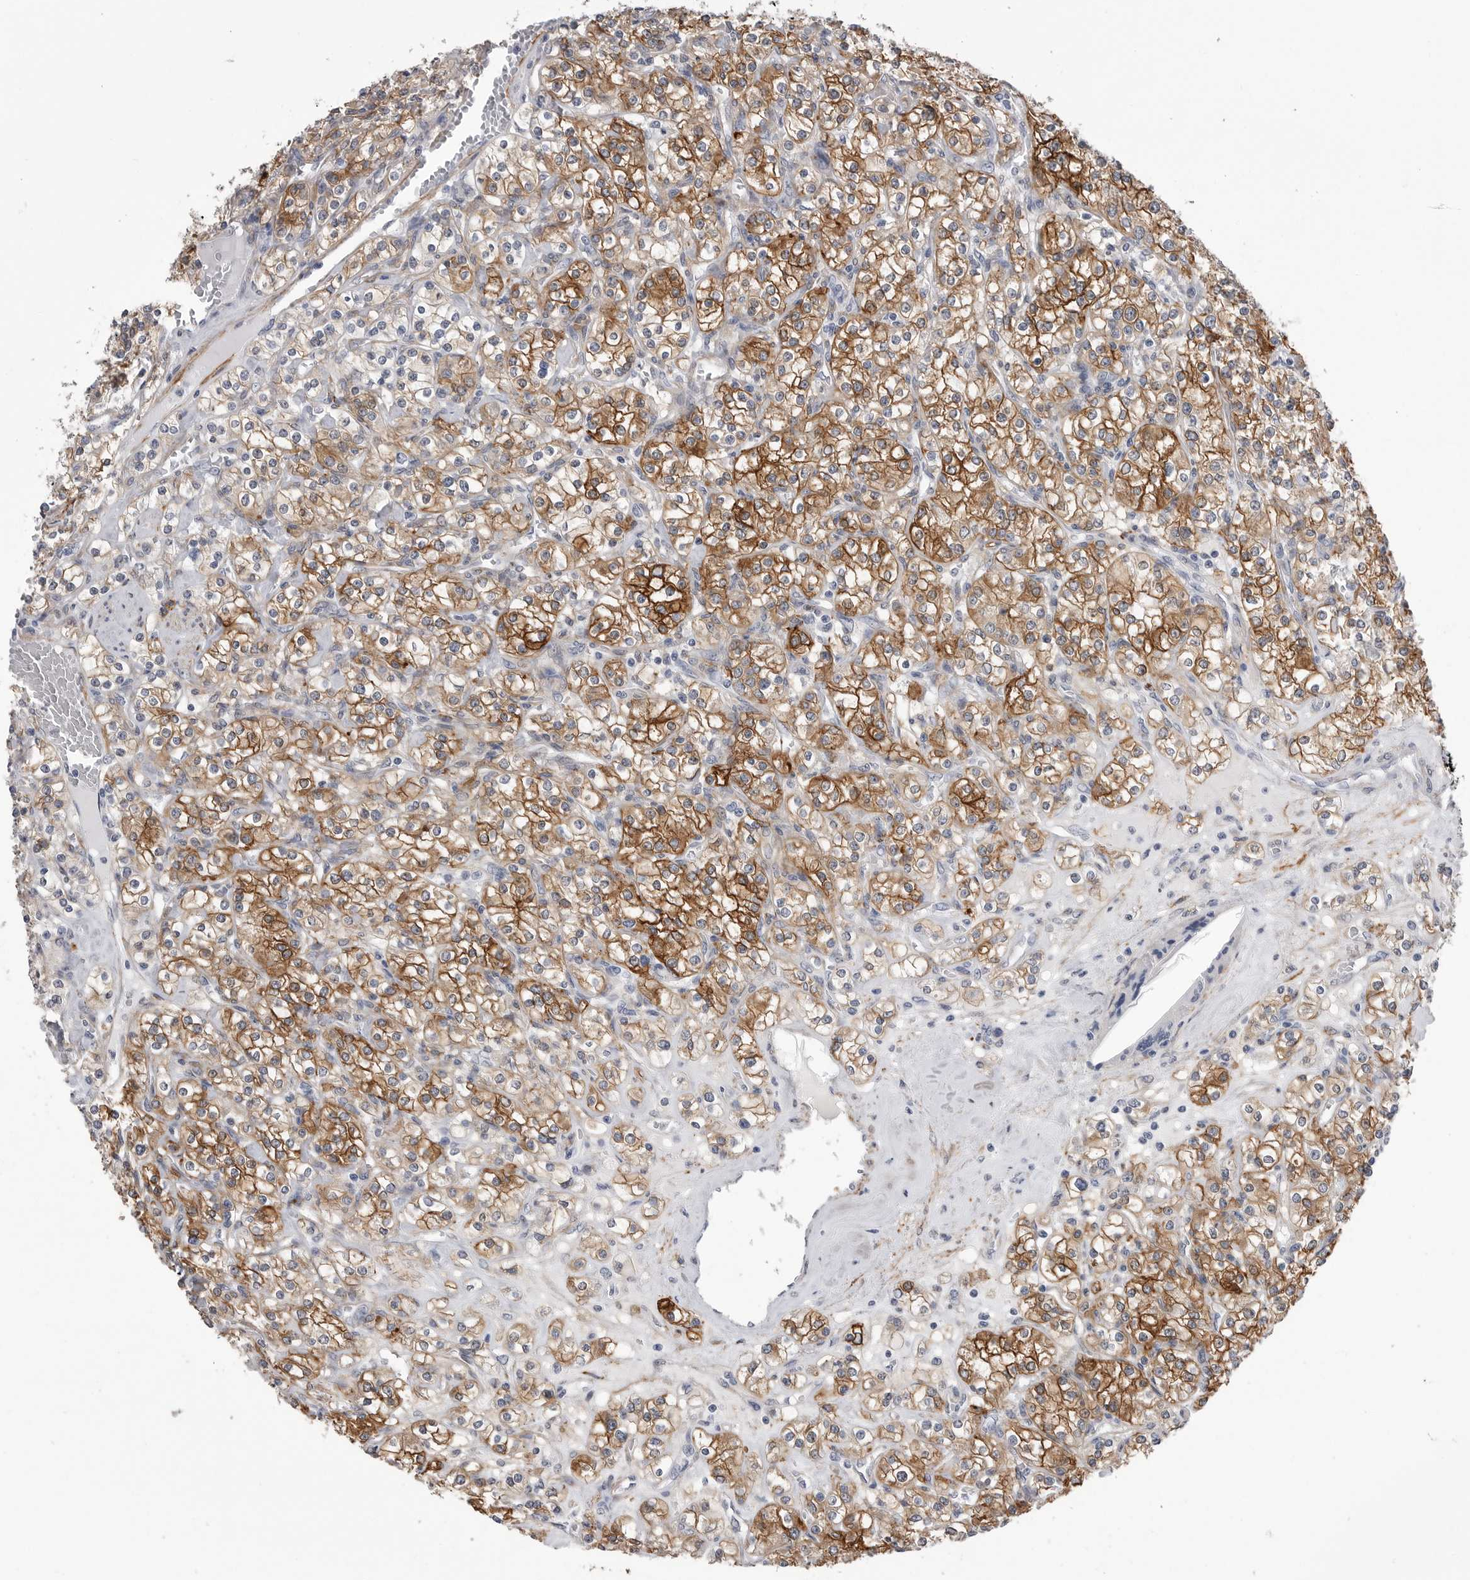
{"staining": {"intensity": "moderate", "quantity": ">75%", "location": "cytoplasmic/membranous"}, "tissue": "renal cancer", "cell_type": "Tumor cells", "image_type": "cancer", "snomed": [{"axis": "morphology", "description": "Adenocarcinoma, NOS"}, {"axis": "topography", "description": "Kidney"}], "caption": "The image exhibits staining of renal cancer (adenocarcinoma), revealing moderate cytoplasmic/membranous protein expression (brown color) within tumor cells.", "gene": "AKAP12", "patient": {"sex": "male", "age": 77}}